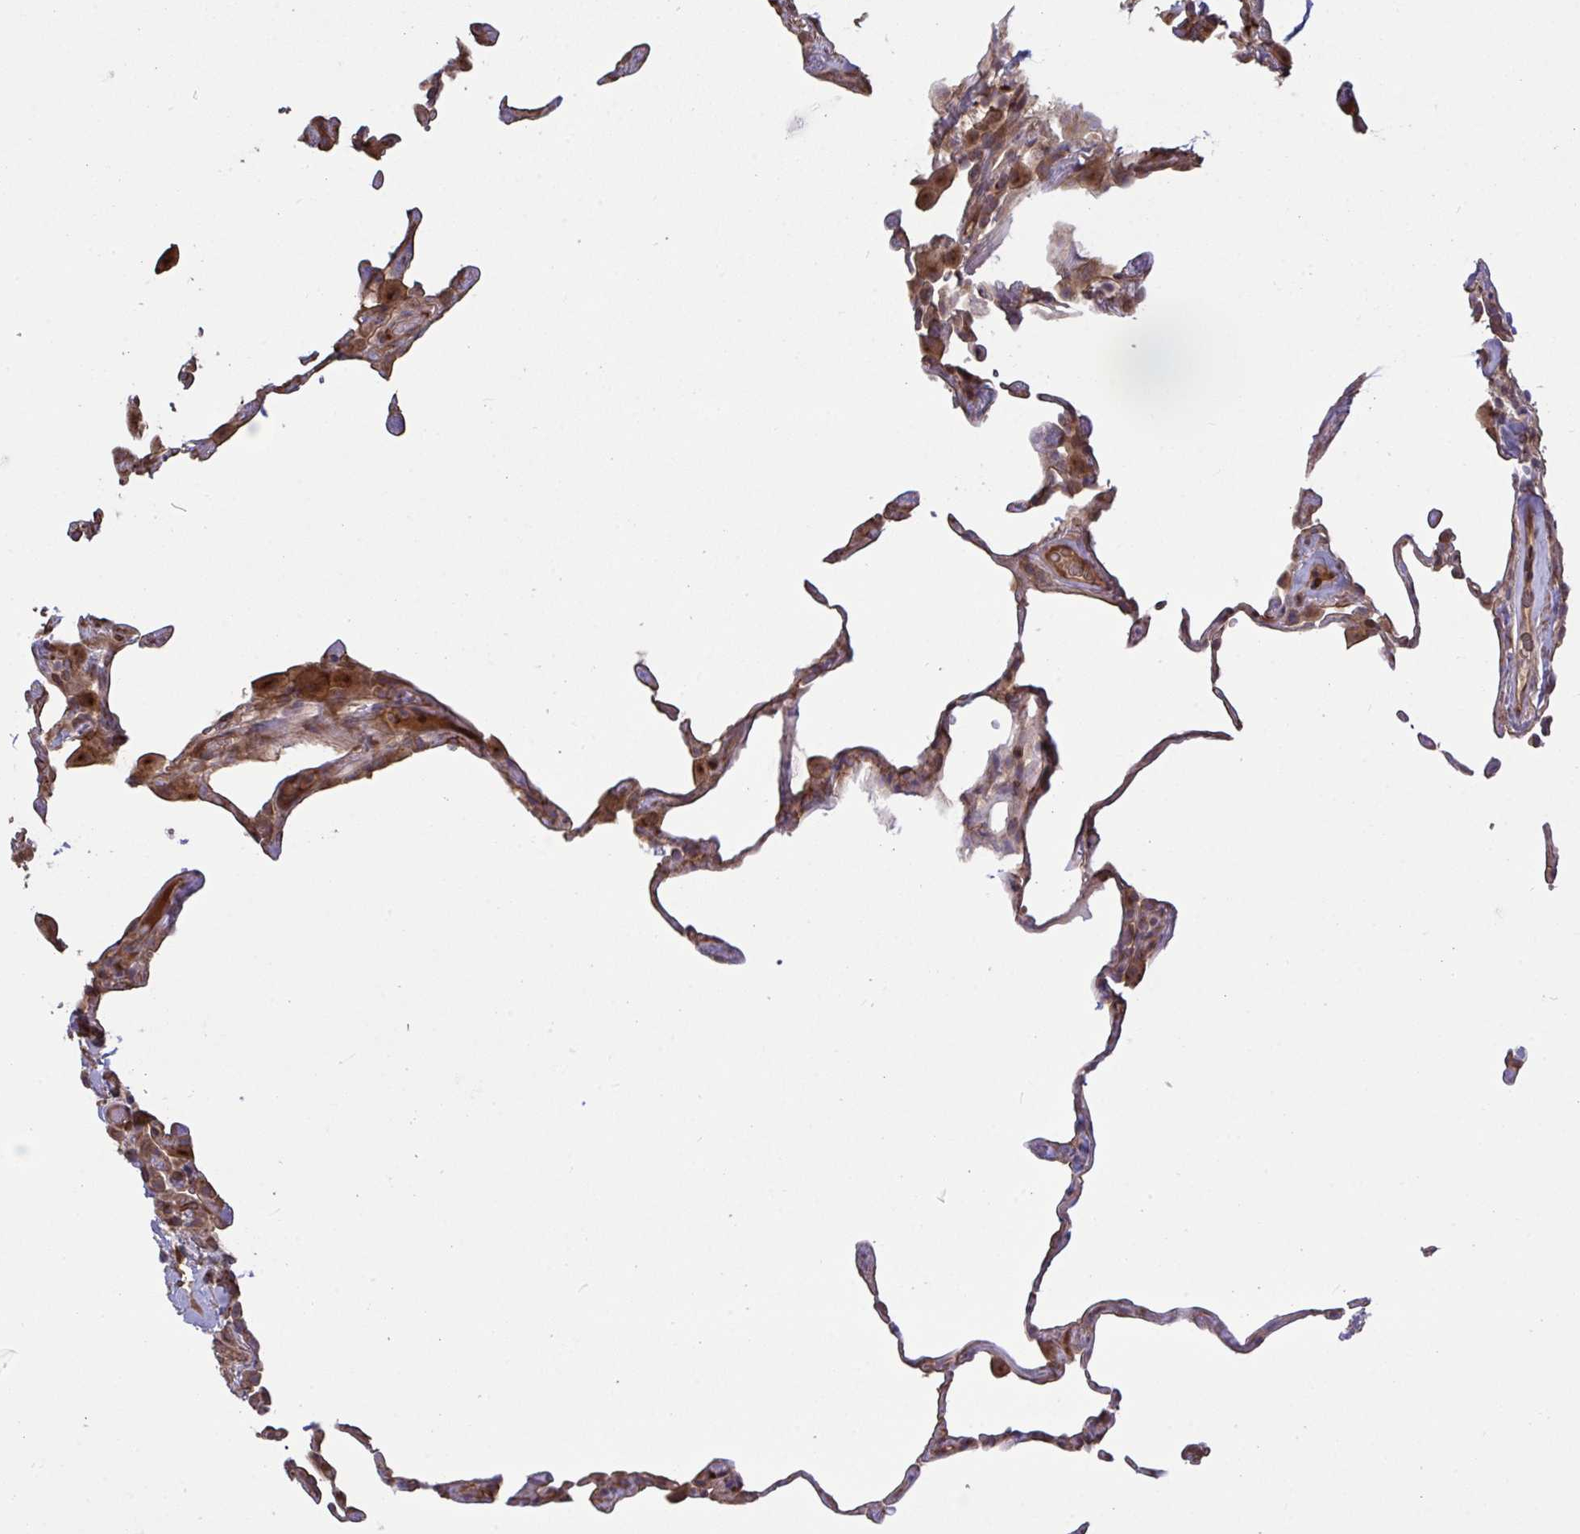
{"staining": {"intensity": "strong", "quantity": "25%-75%", "location": "cytoplasmic/membranous"}, "tissue": "lung", "cell_type": "Alveolar cells", "image_type": "normal", "snomed": [{"axis": "morphology", "description": "Normal tissue, NOS"}, {"axis": "topography", "description": "Lung"}], "caption": "Lung stained with immunohistochemistry (IHC) displays strong cytoplasmic/membranous staining in about 25%-75% of alveolar cells.", "gene": "IL1R1", "patient": {"sex": "female", "age": 57}}